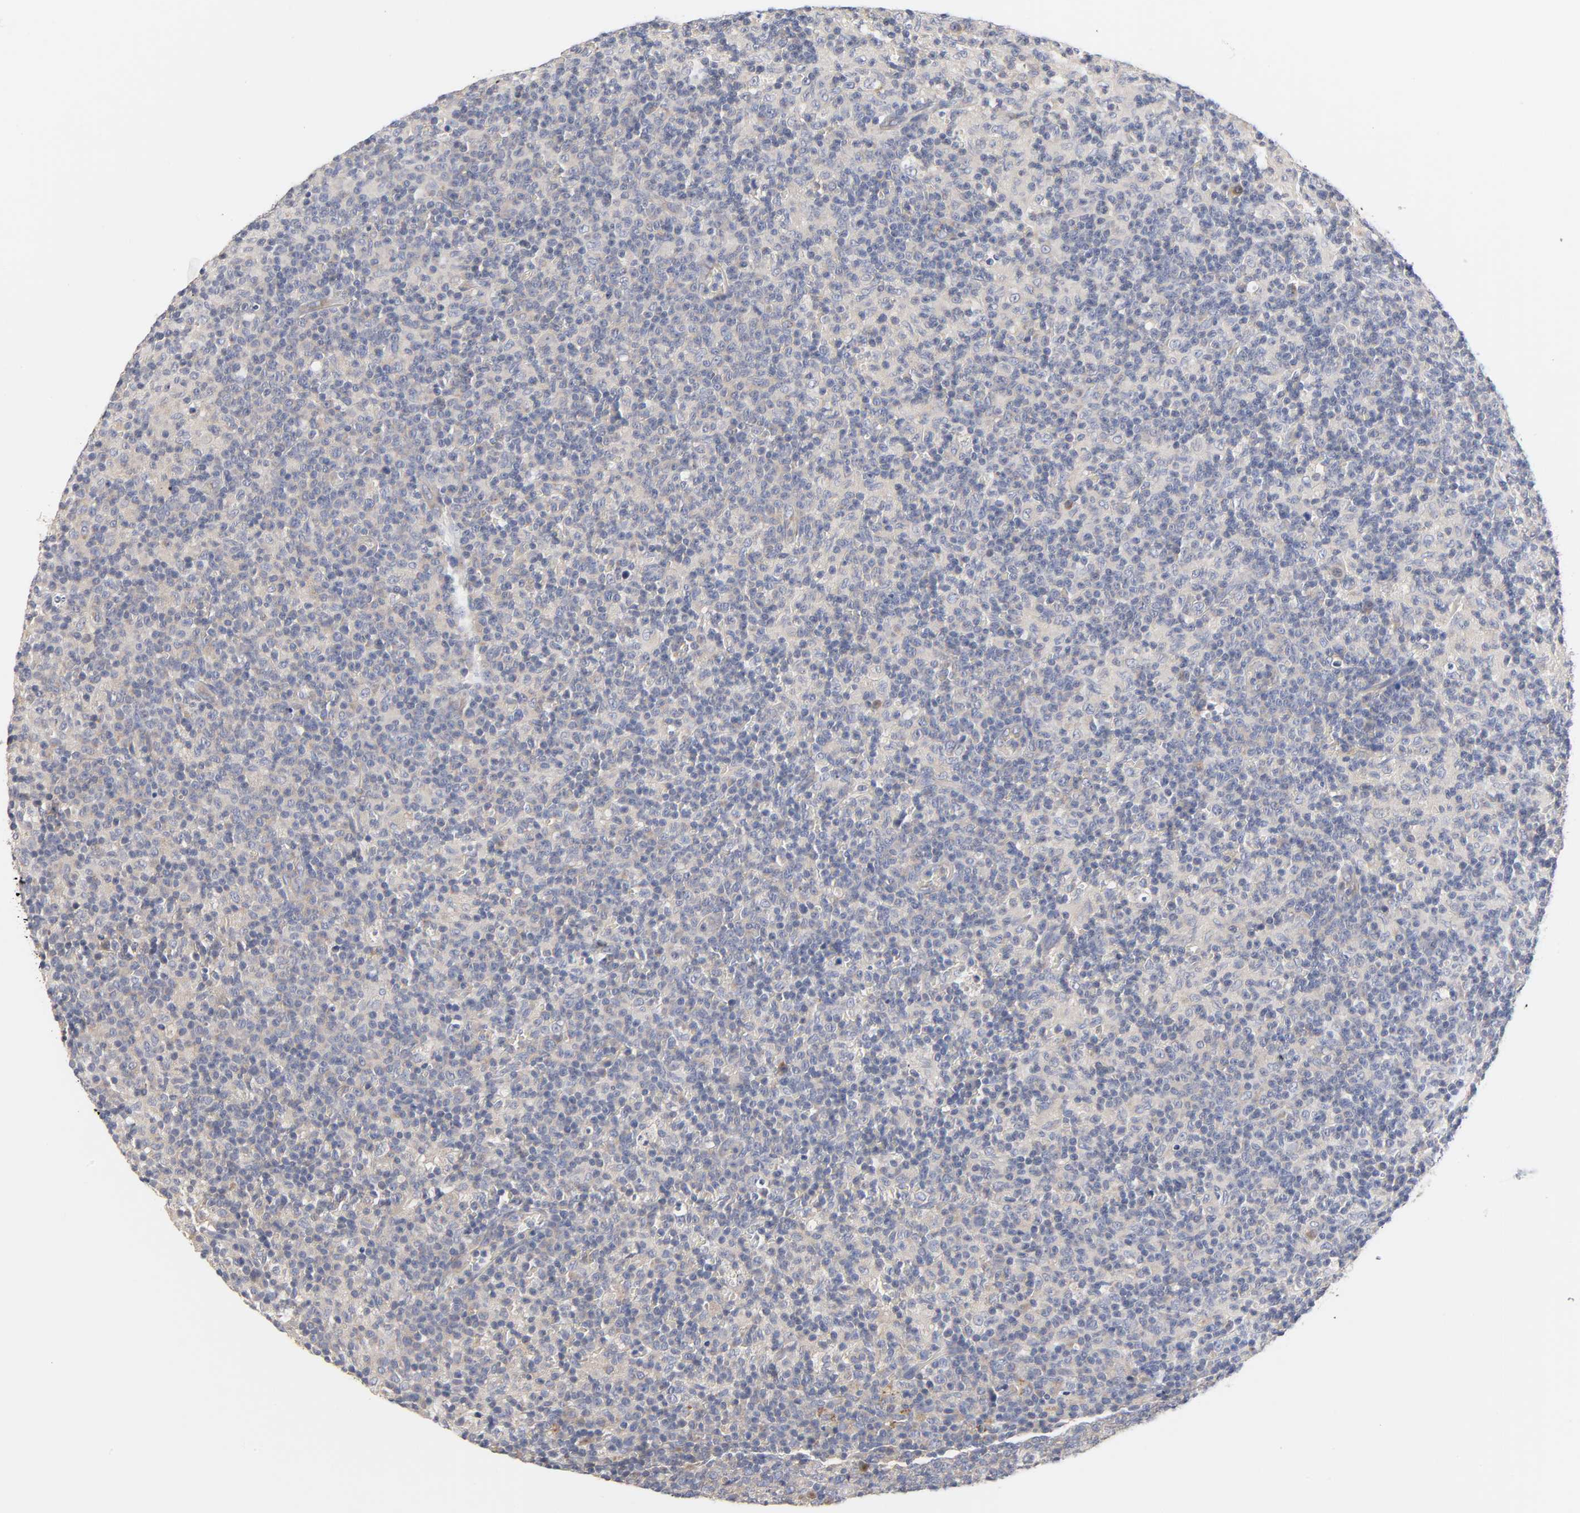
{"staining": {"intensity": "negative", "quantity": "none", "location": "none"}, "tissue": "lymph node", "cell_type": "Germinal center cells", "image_type": "normal", "snomed": [{"axis": "morphology", "description": "Normal tissue, NOS"}, {"axis": "morphology", "description": "Inflammation, NOS"}, {"axis": "topography", "description": "Lymph node"}], "caption": "IHC histopathology image of unremarkable lymph node: human lymph node stained with DAB displays no significant protein expression in germinal center cells.", "gene": "C17orf75", "patient": {"sex": "male", "age": 55}}